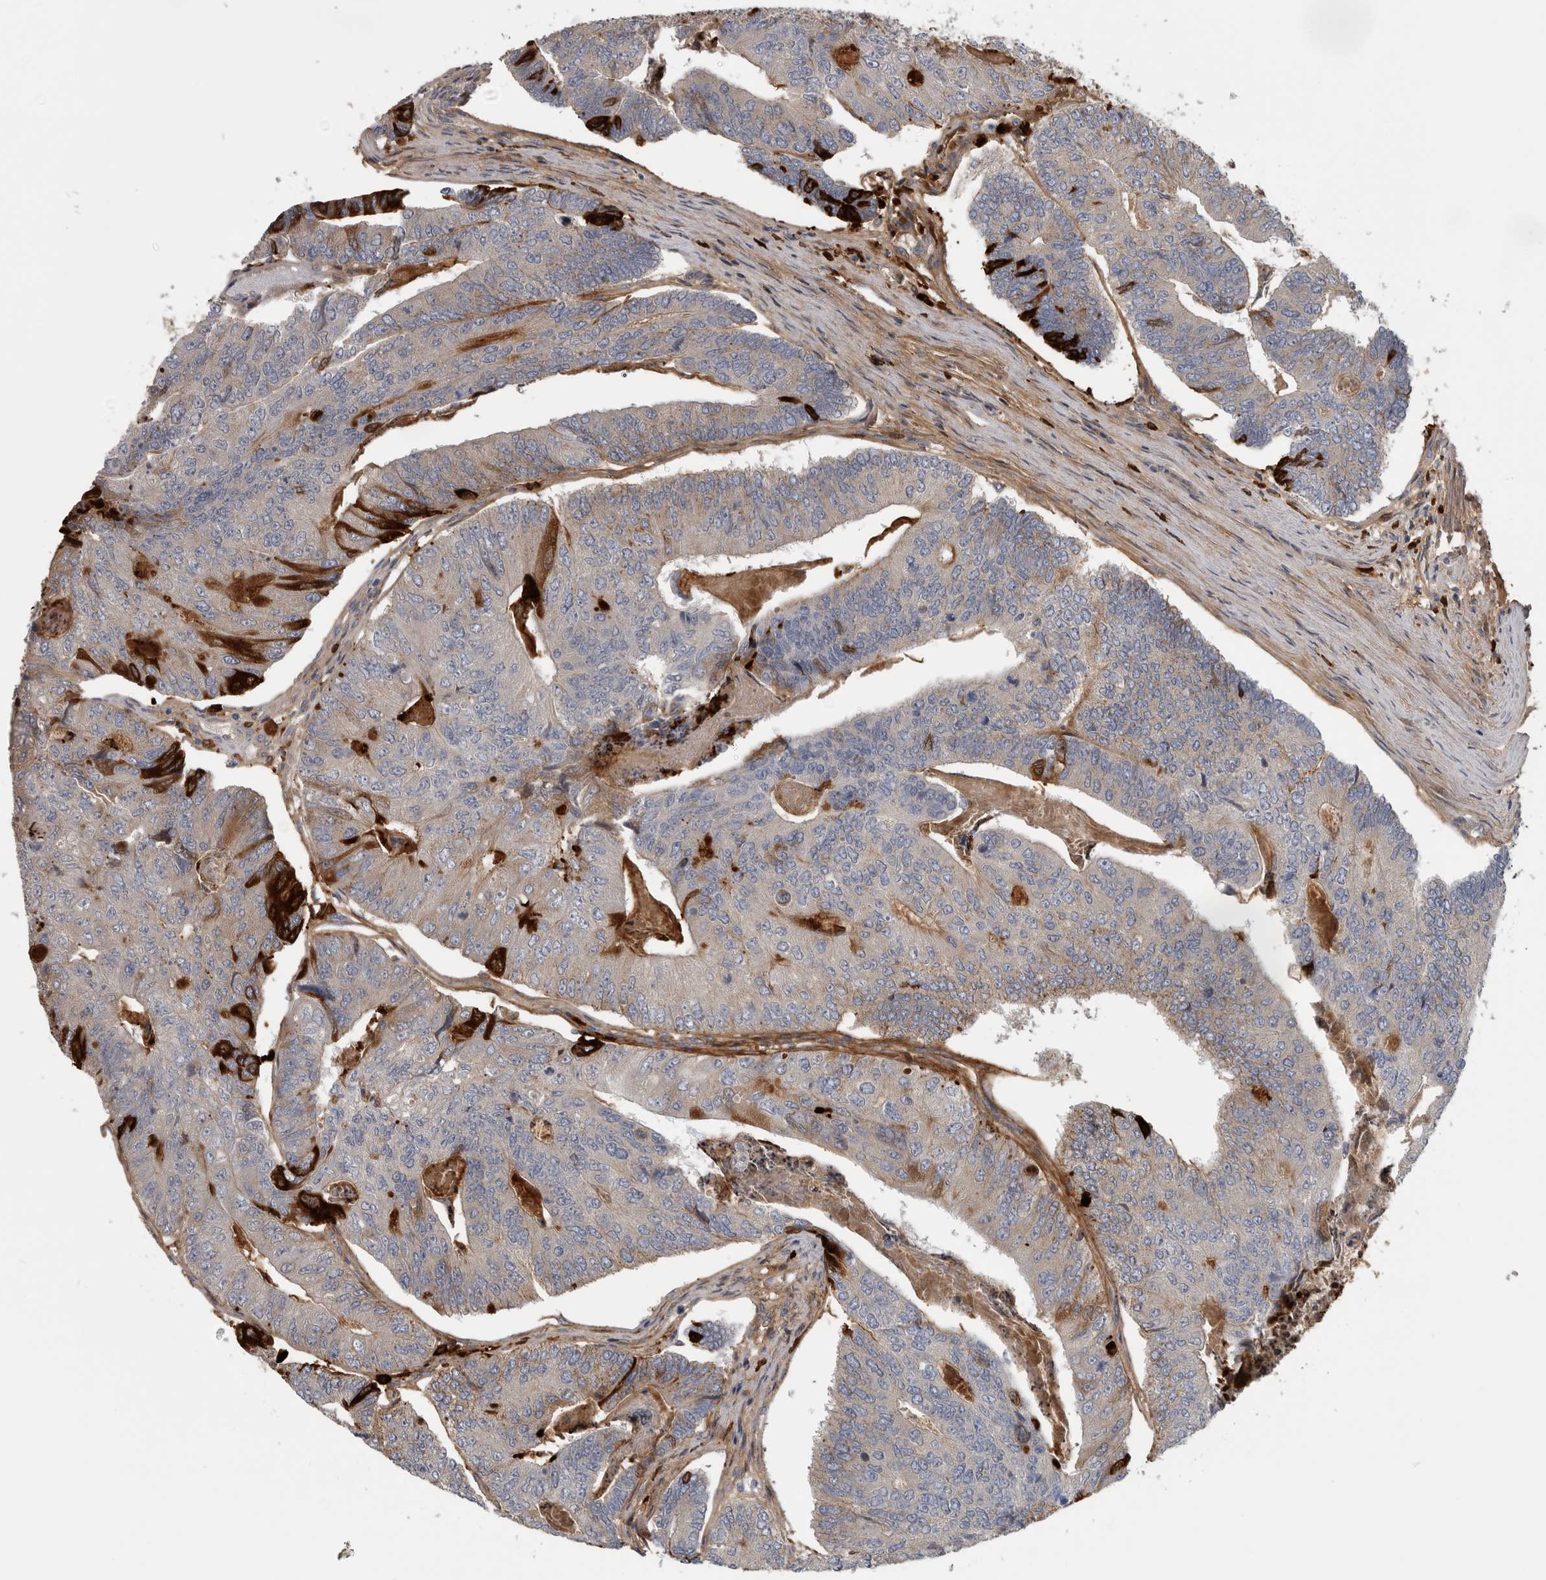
{"staining": {"intensity": "strong", "quantity": "<25%", "location": "cytoplasmic/membranous"}, "tissue": "colorectal cancer", "cell_type": "Tumor cells", "image_type": "cancer", "snomed": [{"axis": "morphology", "description": "Adenocarcinoma, NOS"}, {"axis": "topography", "description": "Colon"}], "caption": "IHC (DAB (3,3'-diaminobenzidine)) staining of human colorectal adenocarcinoma exhibits strong cytoplasmic/membranous protein positivity in about <25% of tumor cells. (brown staining indicates protein expression, while blue staining denotes nuclei).", "gene": "ATXN2", "patient": {"sex": "female", "age": 67}}